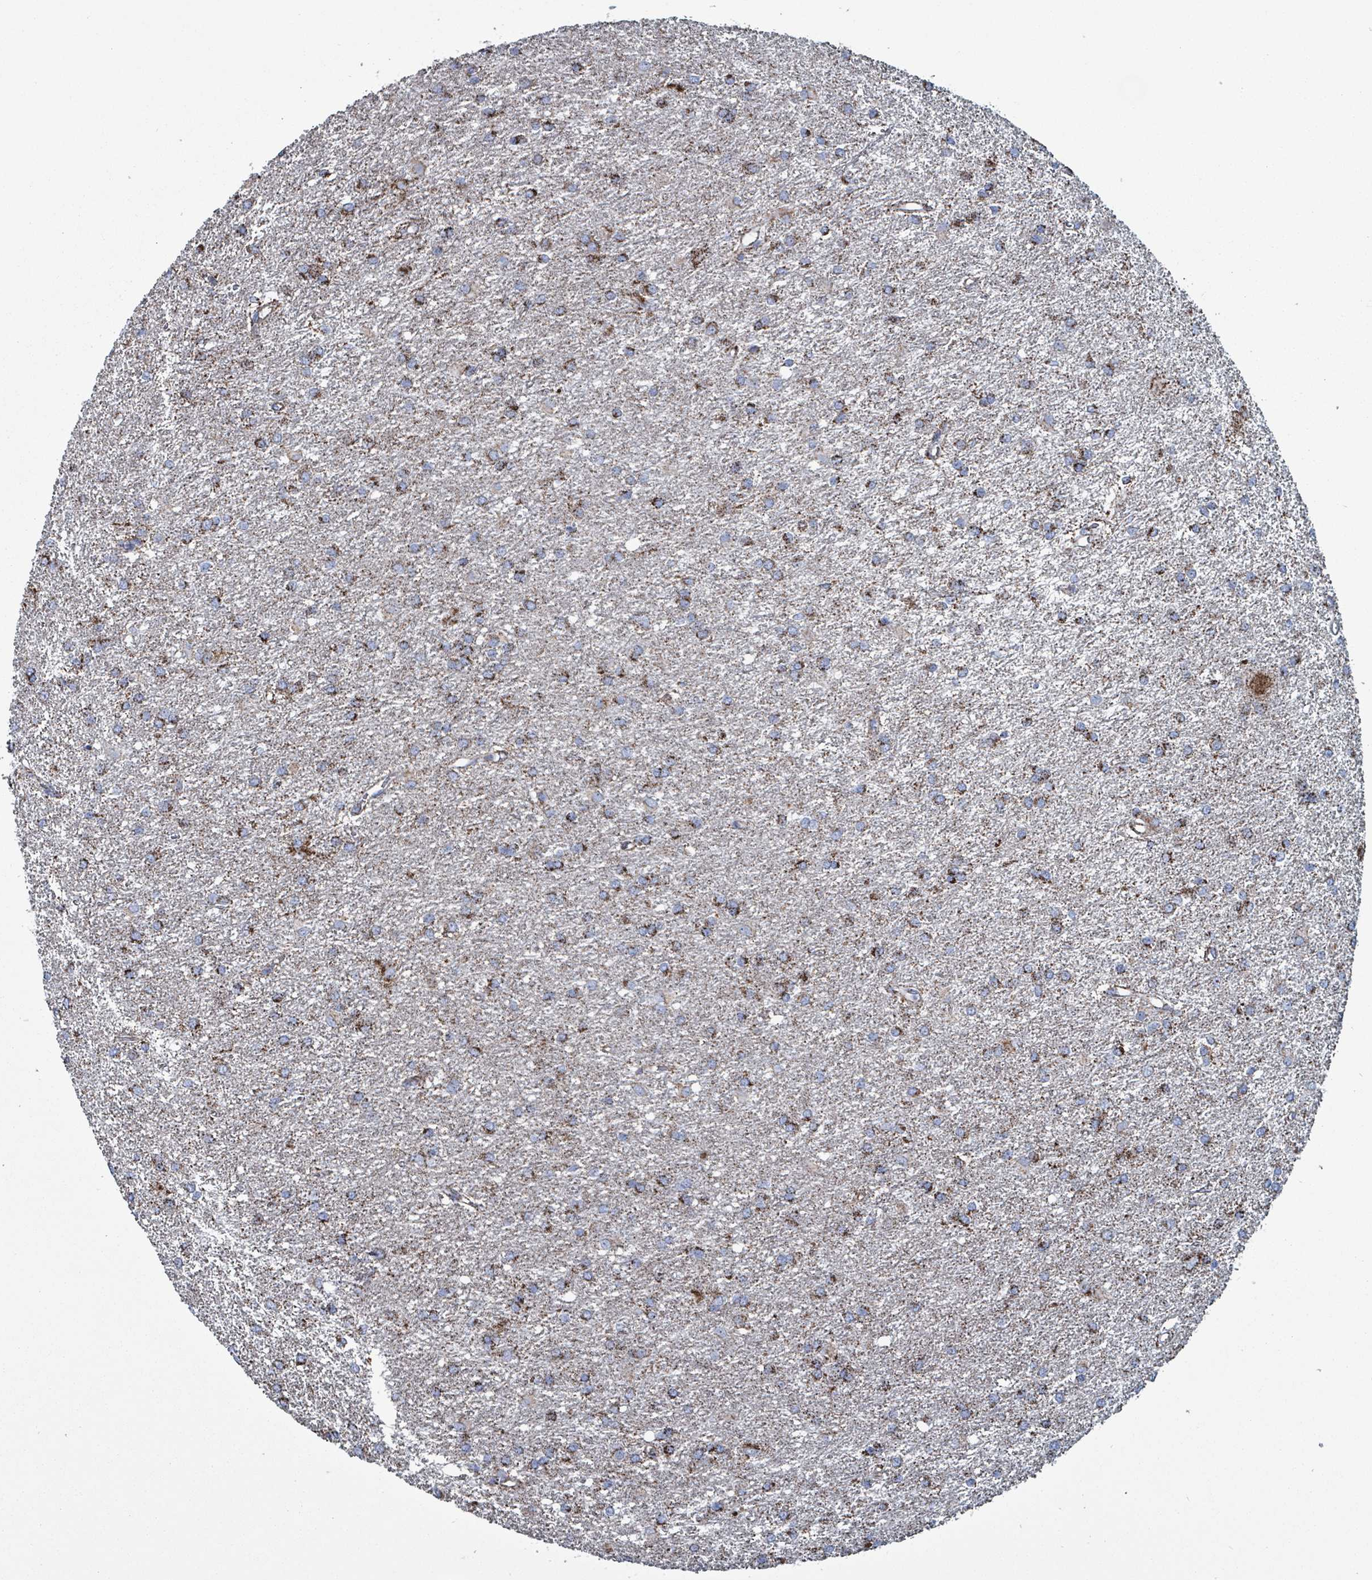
{"staining": {"intensity": "strong", "quantity": "25%-75%", "location": "cytoplasmic/membranous"}, "tissue": "glioma", "cell_type": "Tumor cells", "image_type": "cancer", "snomed": [{"axis": "morphology", "description": "Glioma, malignant, High grade"}, {"axis": "topography", "description": "Brain"}], "caption": "A photomicrograph showing strong cytoplasmic/membranous positivity in about 25%-75% of tumor cells in glioma, as visualized by brown immunohistochemical staining.", "gene": "IDH3B", "patient": {"sex": "female", "age": 50}}